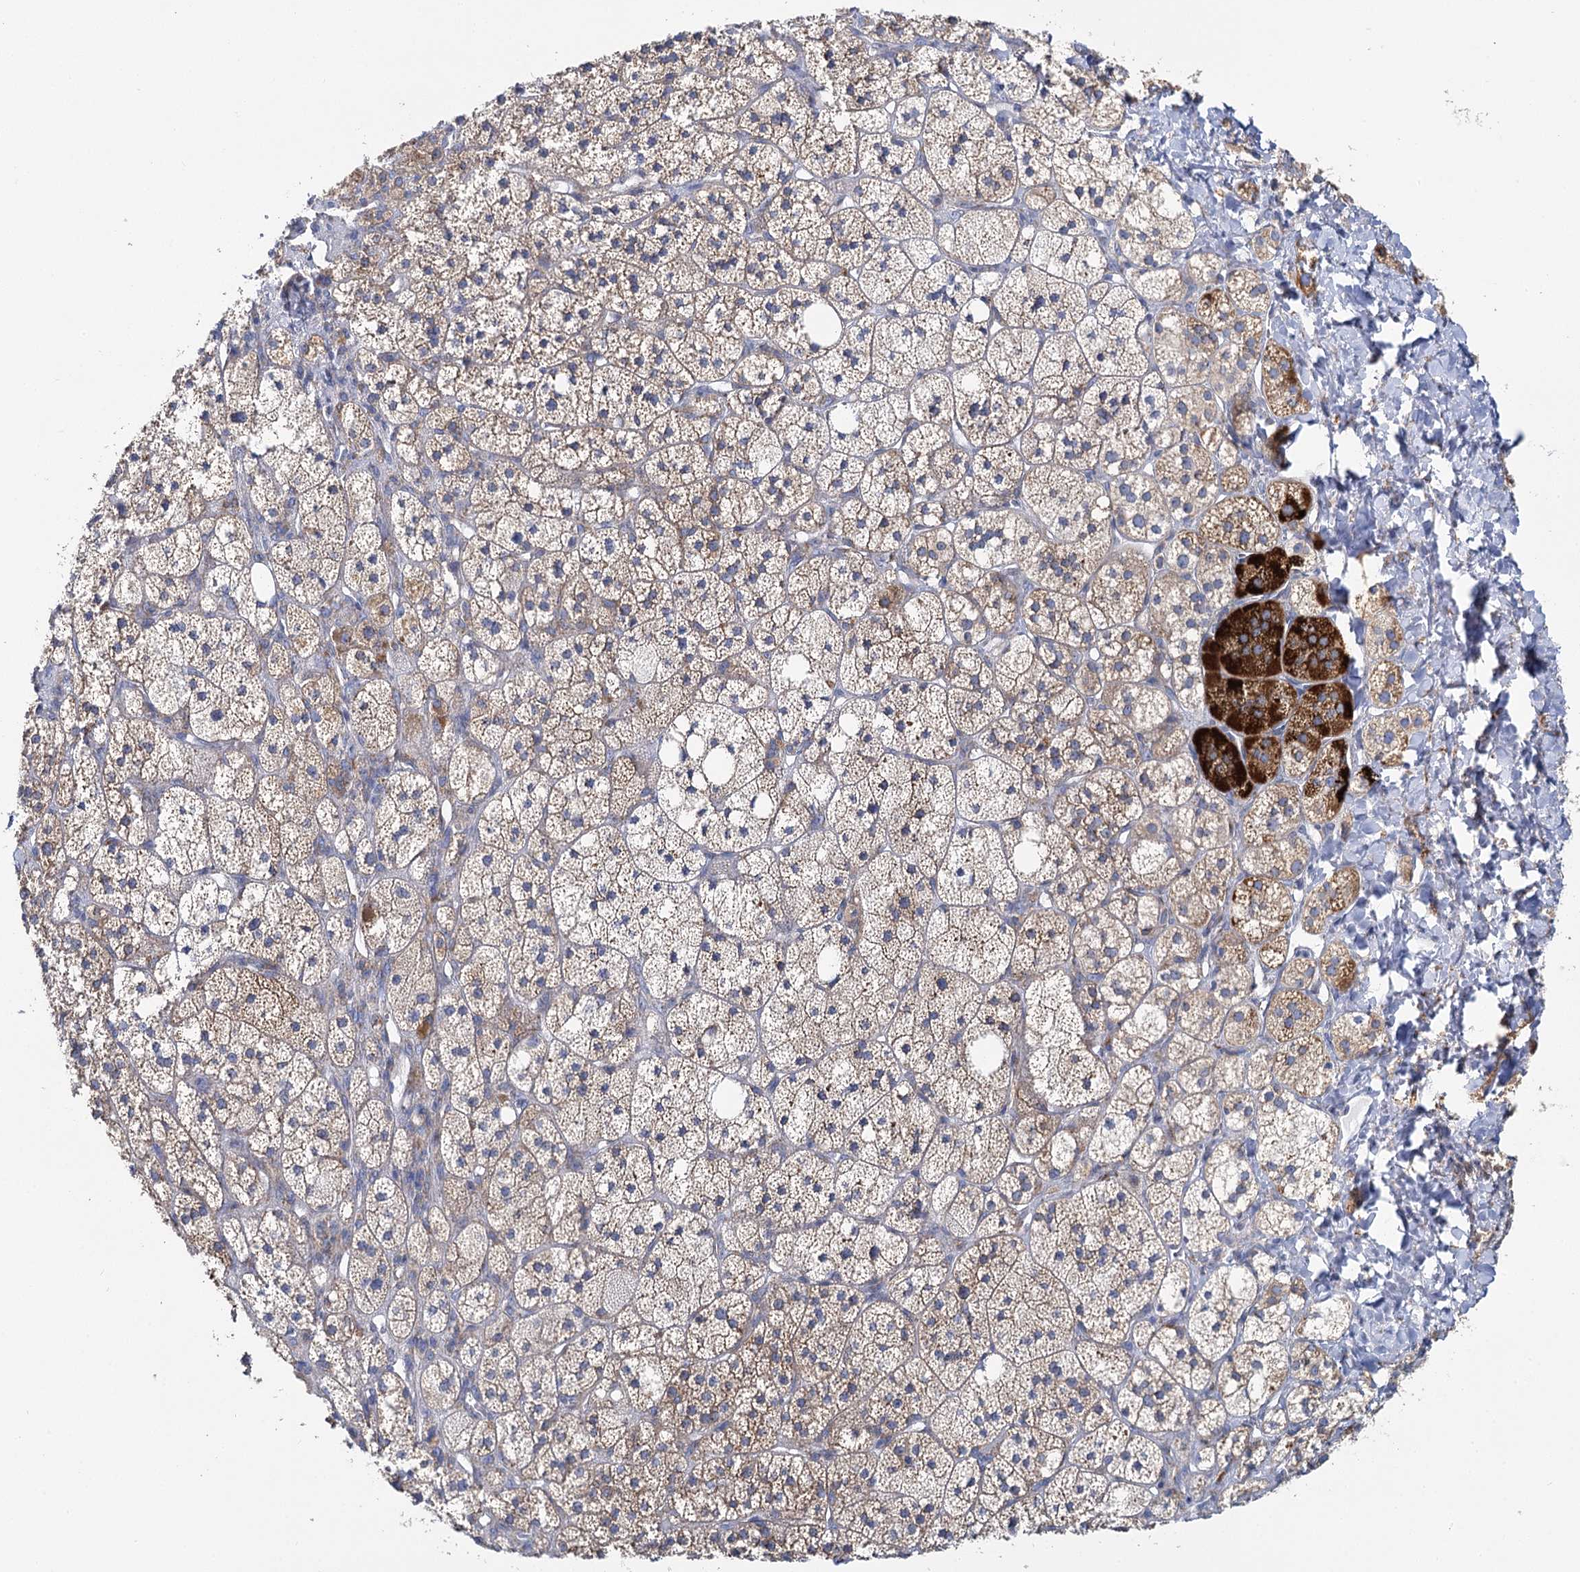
{"staining": {"intensity": "strong", "quantity": "<25%", "location": "cytoplasmic/membranous"}, "tissue": "adrenal gland", "cell_type": "Glandular cells", "image_type": "normal", "snomed": [{"axis": "morphology", "description": "Normal tissue, NOS"}, {"axis": "topography", "description": "Adrenal gland"}], "caption": "DAB immunohistochemical staining of unremarkable adrenal gland displays strong cytoplasmic/membranous protein staining in about <25% of glandular cells. (DAB (3,3'-diaminobenzidine) = brown stain, brightfield microscopy at high magnification).", "gene": "THUMPD3", "patient": {"sex": "male", "age": 61}}